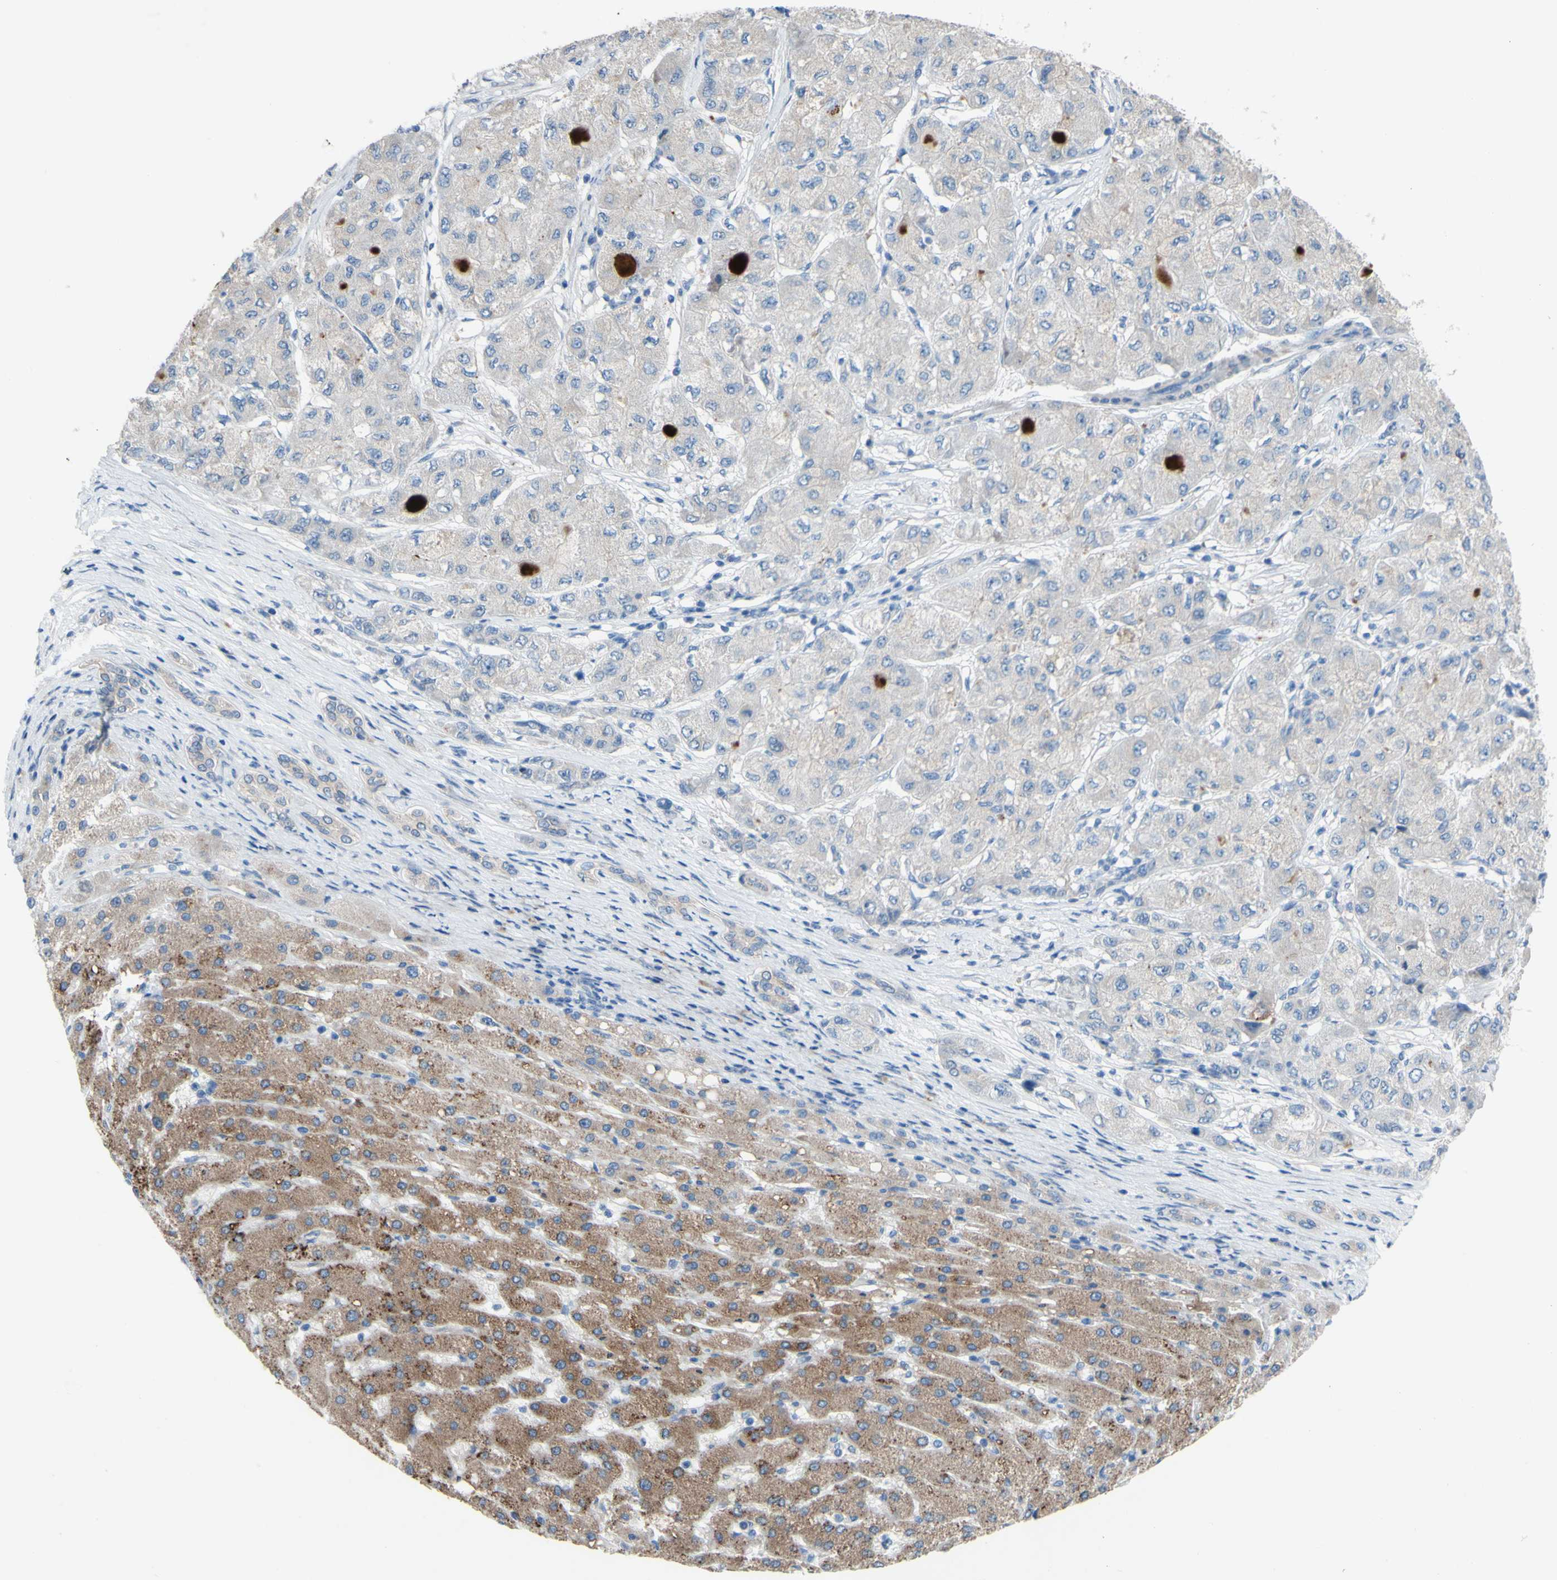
{"staining": {"intensity": "negative", "quantity": "none", "location": "none"}, "tissue": "liver cancer", "cell_type": "Tumor cells", "image_type": "cancer", "snomed": [{"axis": "morphology", "description": "Carcinoma, Hepatocellular, NOS"}, {"axis": "topography", "description": "Liver"}], "caption": "Protein analysis of liver cancer displays no significant expression in tumor cells. (DAB (3,3'-diaminobenzidine) IHC with hematoxylin counter stain).", "gene": "CDCP1", "patient": {"sex": "male", "age": 80}}